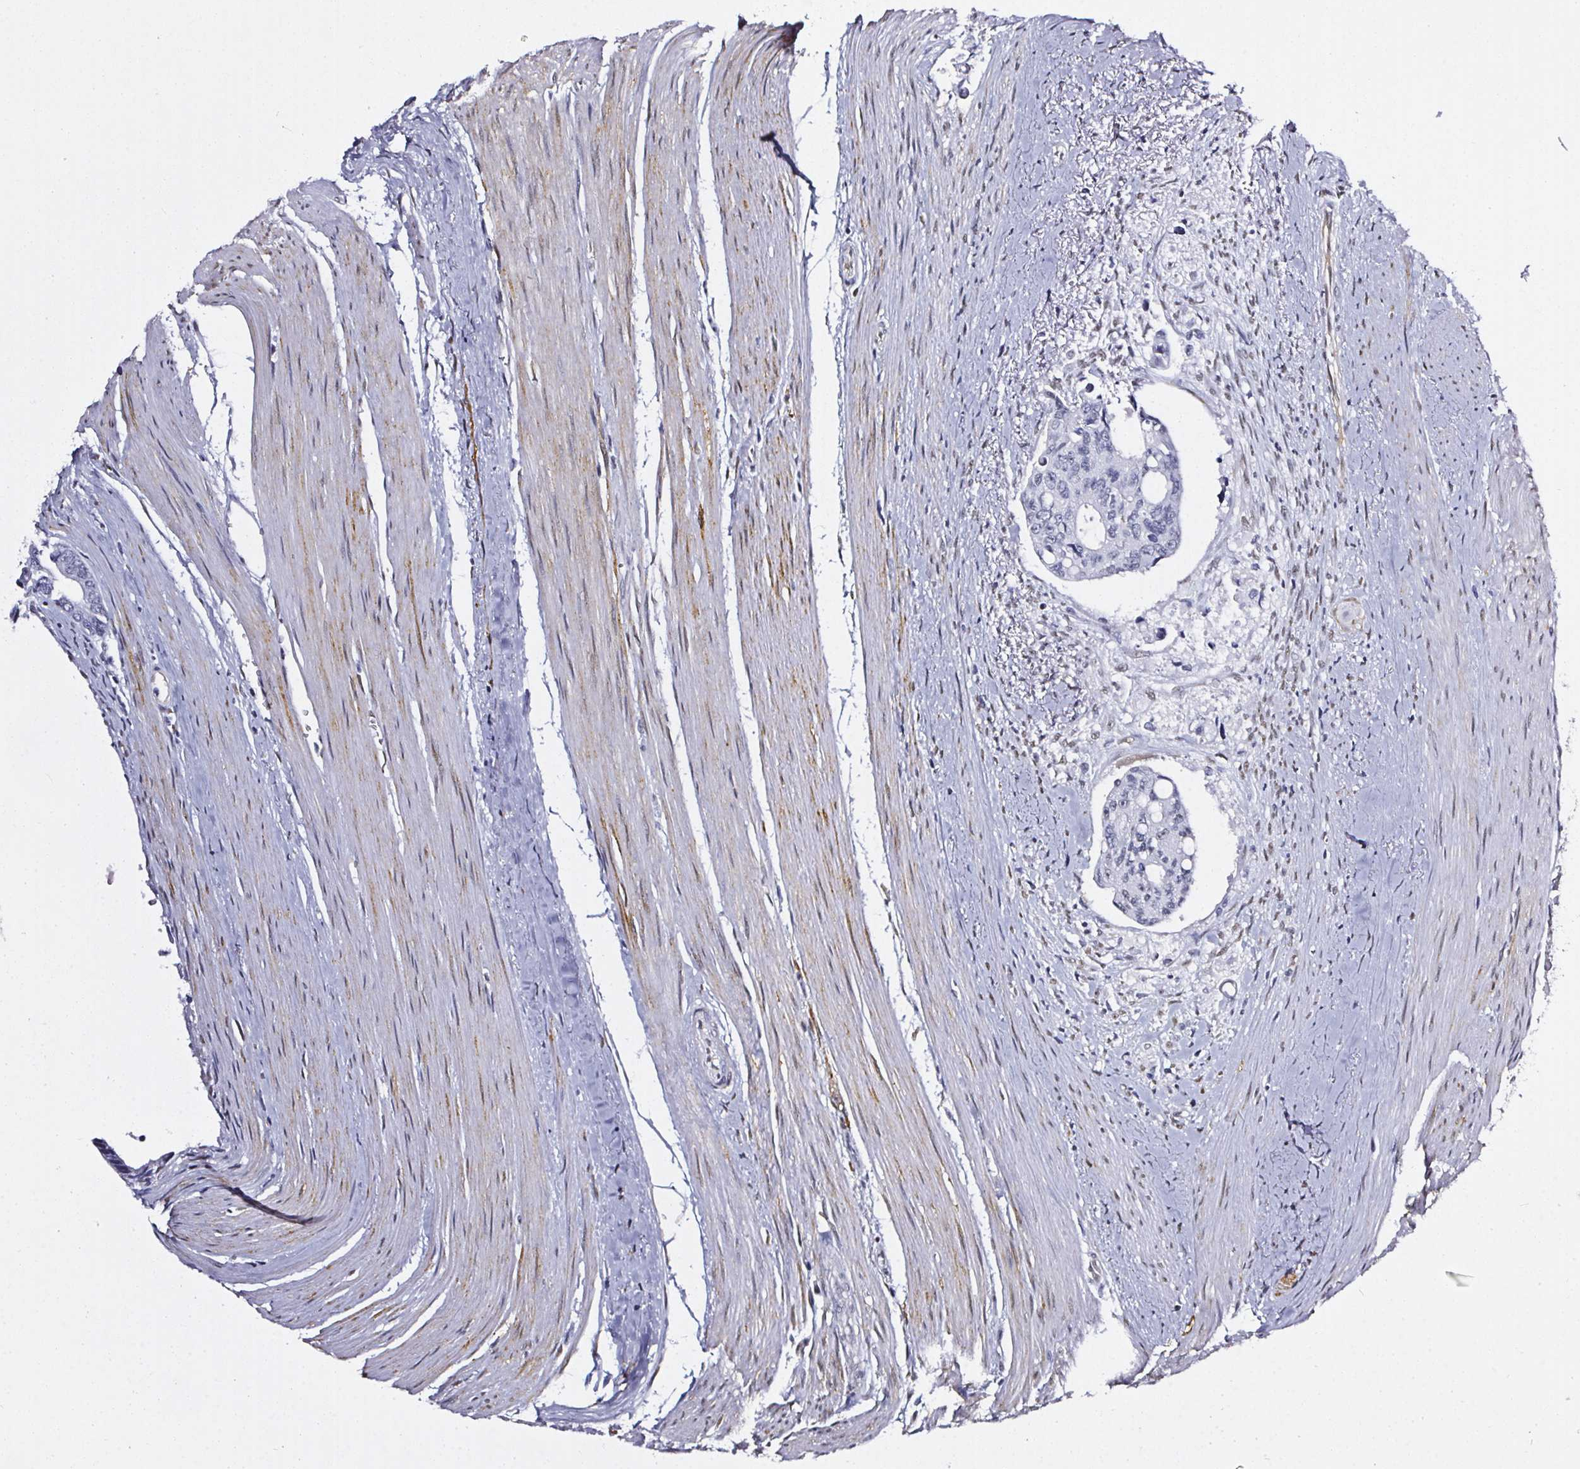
{"staining": {"intensity": "negative", "quantity": "none", "location": "none"}, "tissue": "colorectal cancer", "cell_type": "Tumor cells", "image_type": "cancer", "snomed": [{"axis": "morphology", "description": "Adenocarcinoma, NOS"}, {"axis": "topography", "description": "Rectum"}], "caption": "Immunohistochemical staining of human colorectal cancer displays no significant expression in tumor cells.", "gene": "GP6", "patient": {"sex": "male", "age": 76}}